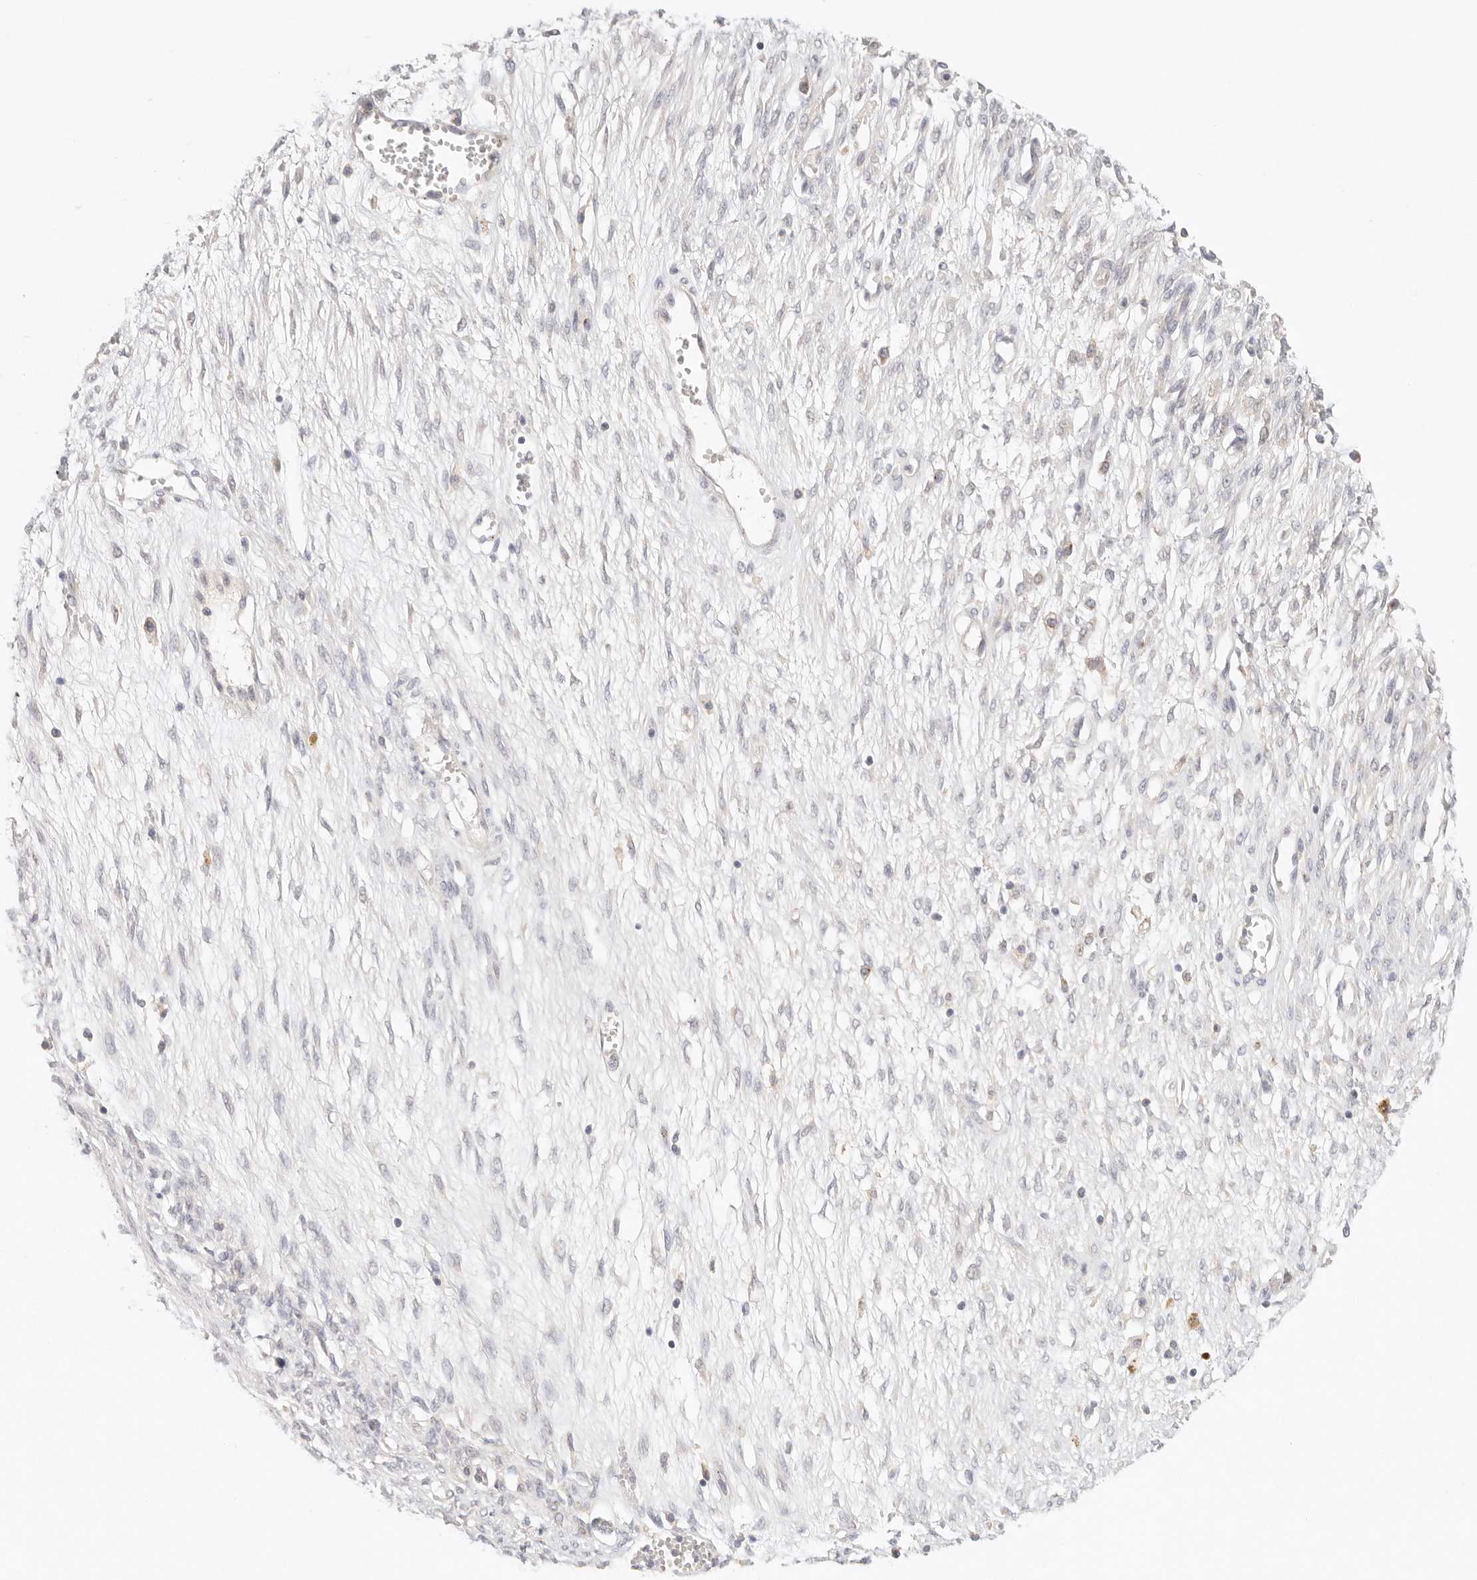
{"staining": {"intensity": "weak", "quantity": "<25%", "location": "cytoplasmic/membranous"}, "tissue": "ovarian cancer", "cell_type": "Tumor cells", "image_type": "cancer", "snomed": [{"axis": "morphology", "description": "Cystadenocarcinoma, mucinous, NOS"}, {"axis": "topography", "description": "Ovary"}], "caption": "Human ovarian cancer (mucinous cystadenocarcinoma) stained for a protein using IHC reveals no staining in tumor cells.", "gene": "CEP120", "patient": {"sex": "female", "age": 73}}